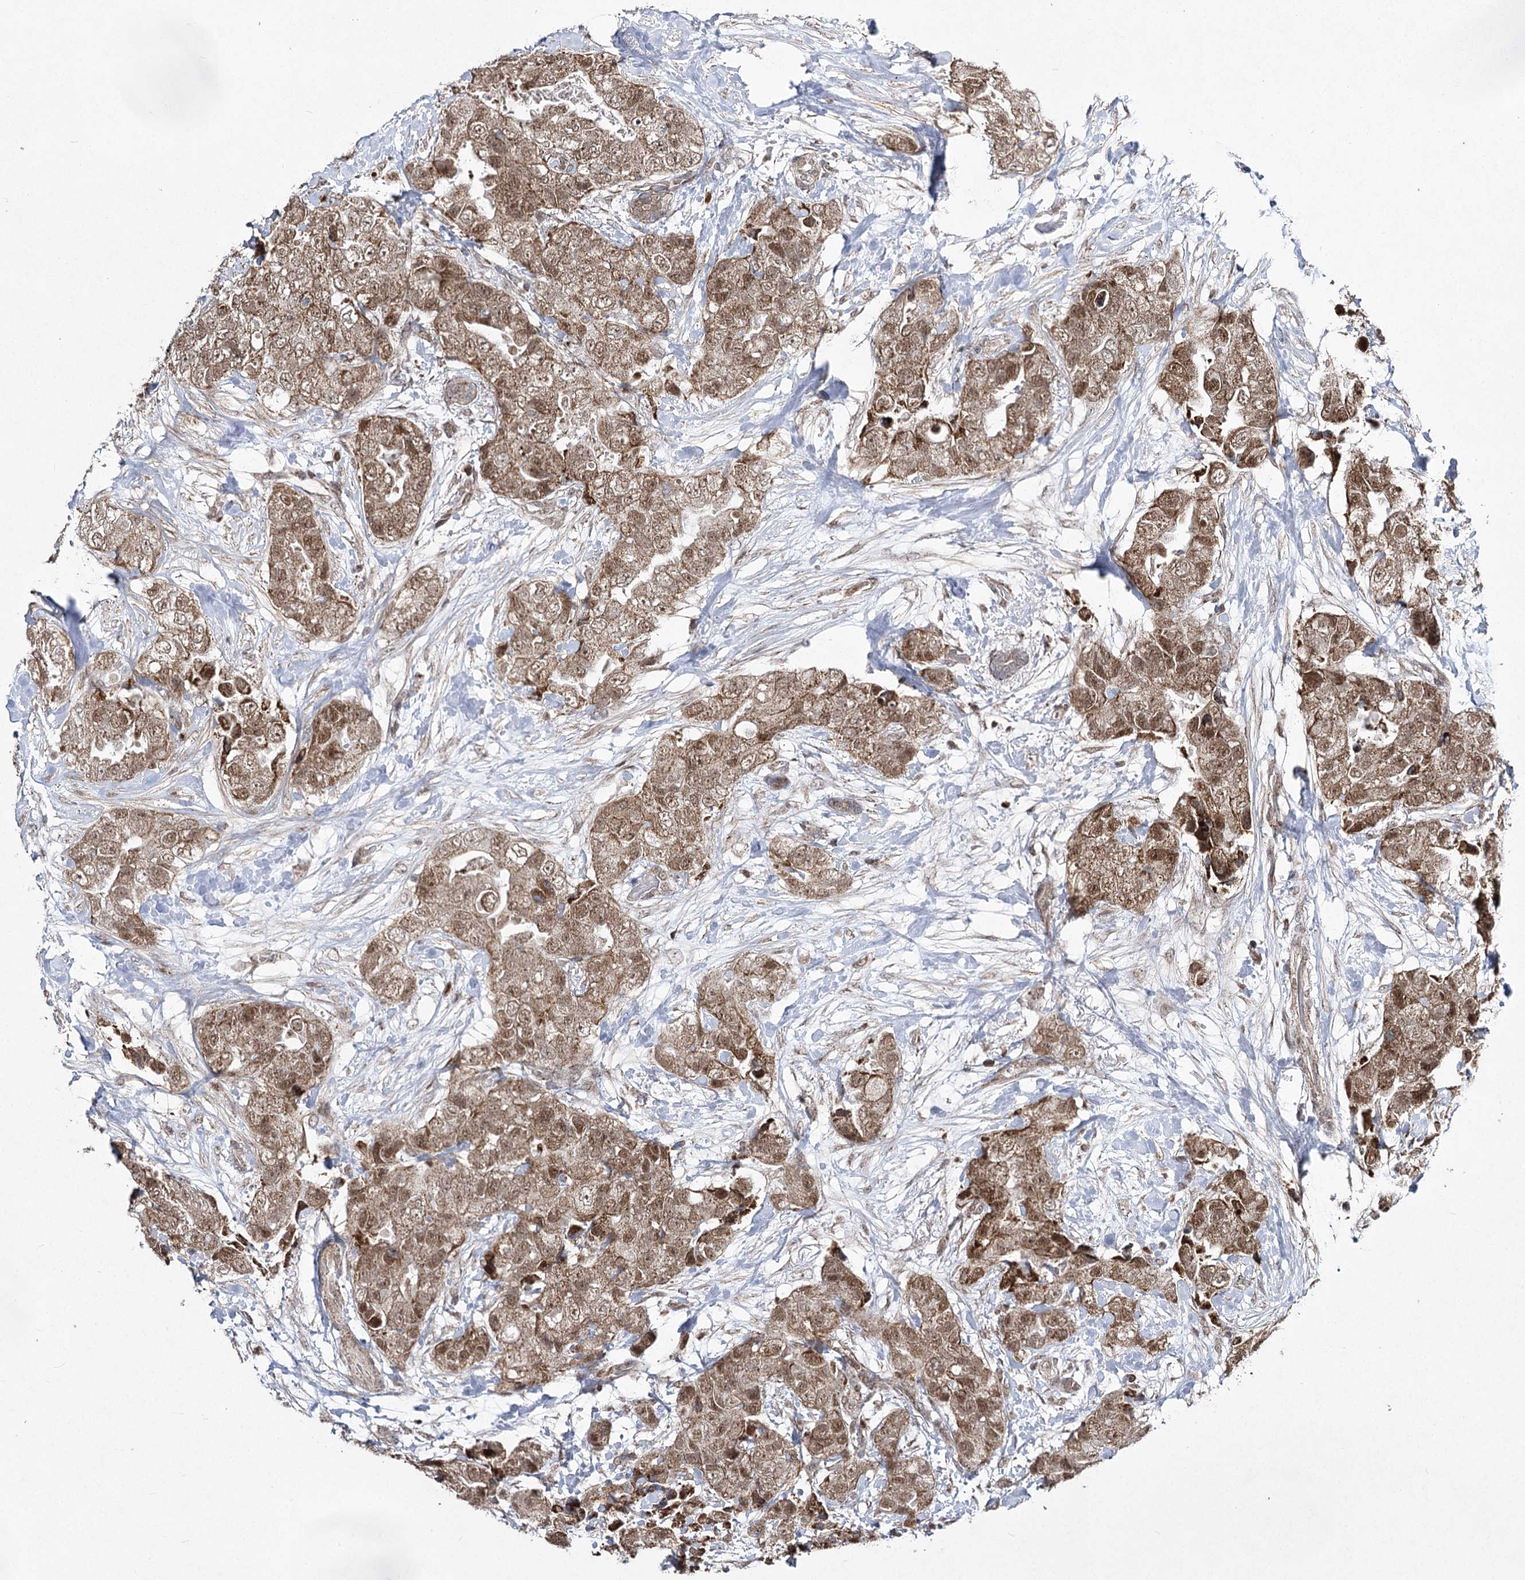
{"staining": {"intensity": "moderate", "quantity": ">75%", "location": "cytoplasmic/membranous,nuclear"}, "tissue": "breast cancer", "cell_type": "Tumor cells", "image_type": "cancer", "snomed": [{"axis": "morphology", "description": "Duct carcinoma"}, {"axis": "topography", "description": "Breast"}], "caption": "Breast infiltrating ductal carcinoma tissue reveals moderate cytoplasmic/membranous and nuclear positivity in about >75% of tumor cells", "gene": "SLC4A1AP", "patient": {"sex": "female", "age": 62}}